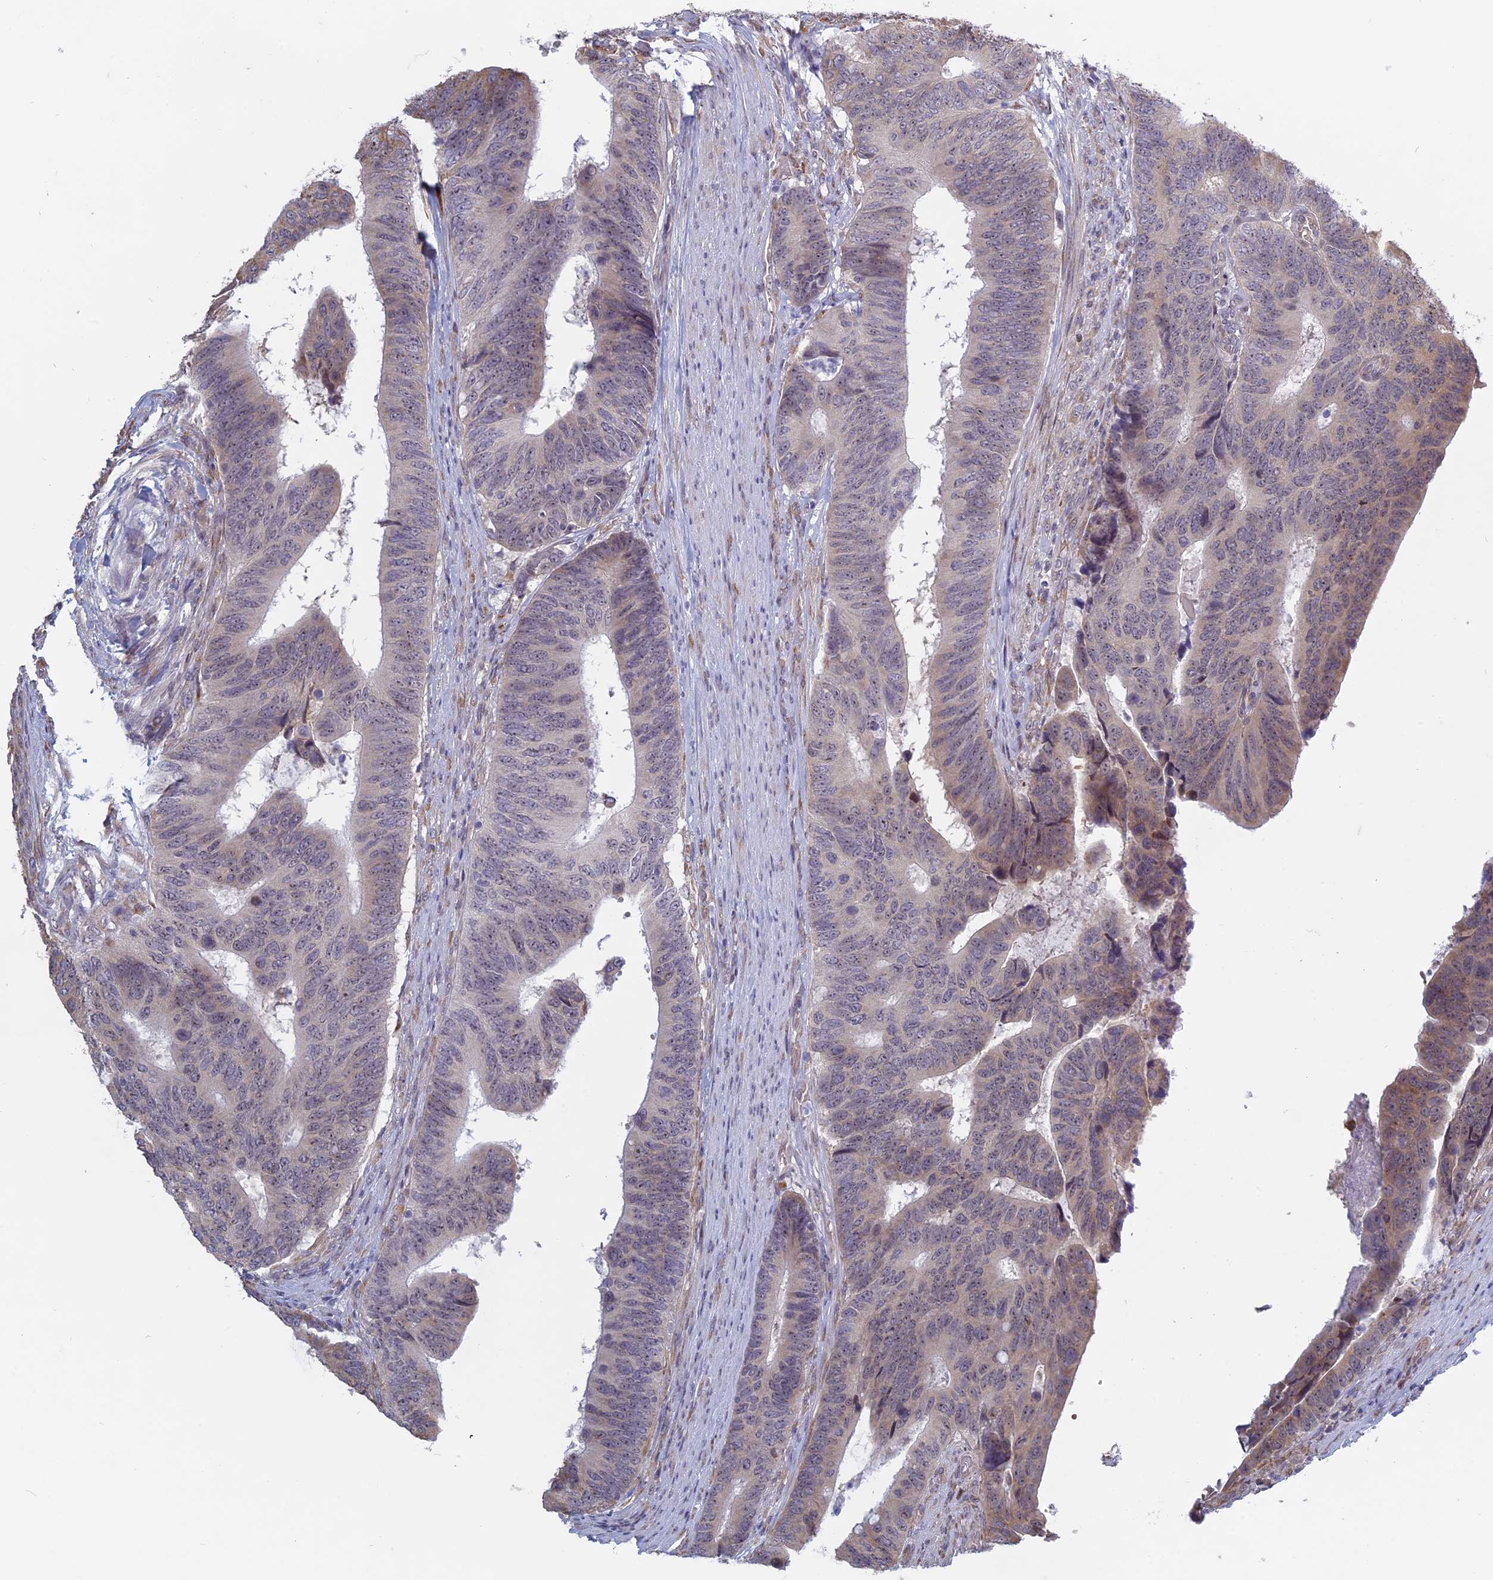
{"staining": {"intensity": "weak", "quantity": "<25%", "location": "cytoplasmic/membranous"}, "tissue": "colorectal cancer", "cell_type": "Tumor cells", "image_type": "cancer", "snomed": [{"axis": "morphology", "description": "Adenocarcinoma, NOS"}, {"axis": "topography", "description": "Colon"}], "caption": "Human colorectal cancer (adenocarcinoma) stained for a protein using immunohistochemistry (IHC) reveals no positivity in tumor cells.", "gene": "RPS19BP1", "patient": {"sex": "male", "age": 87}}